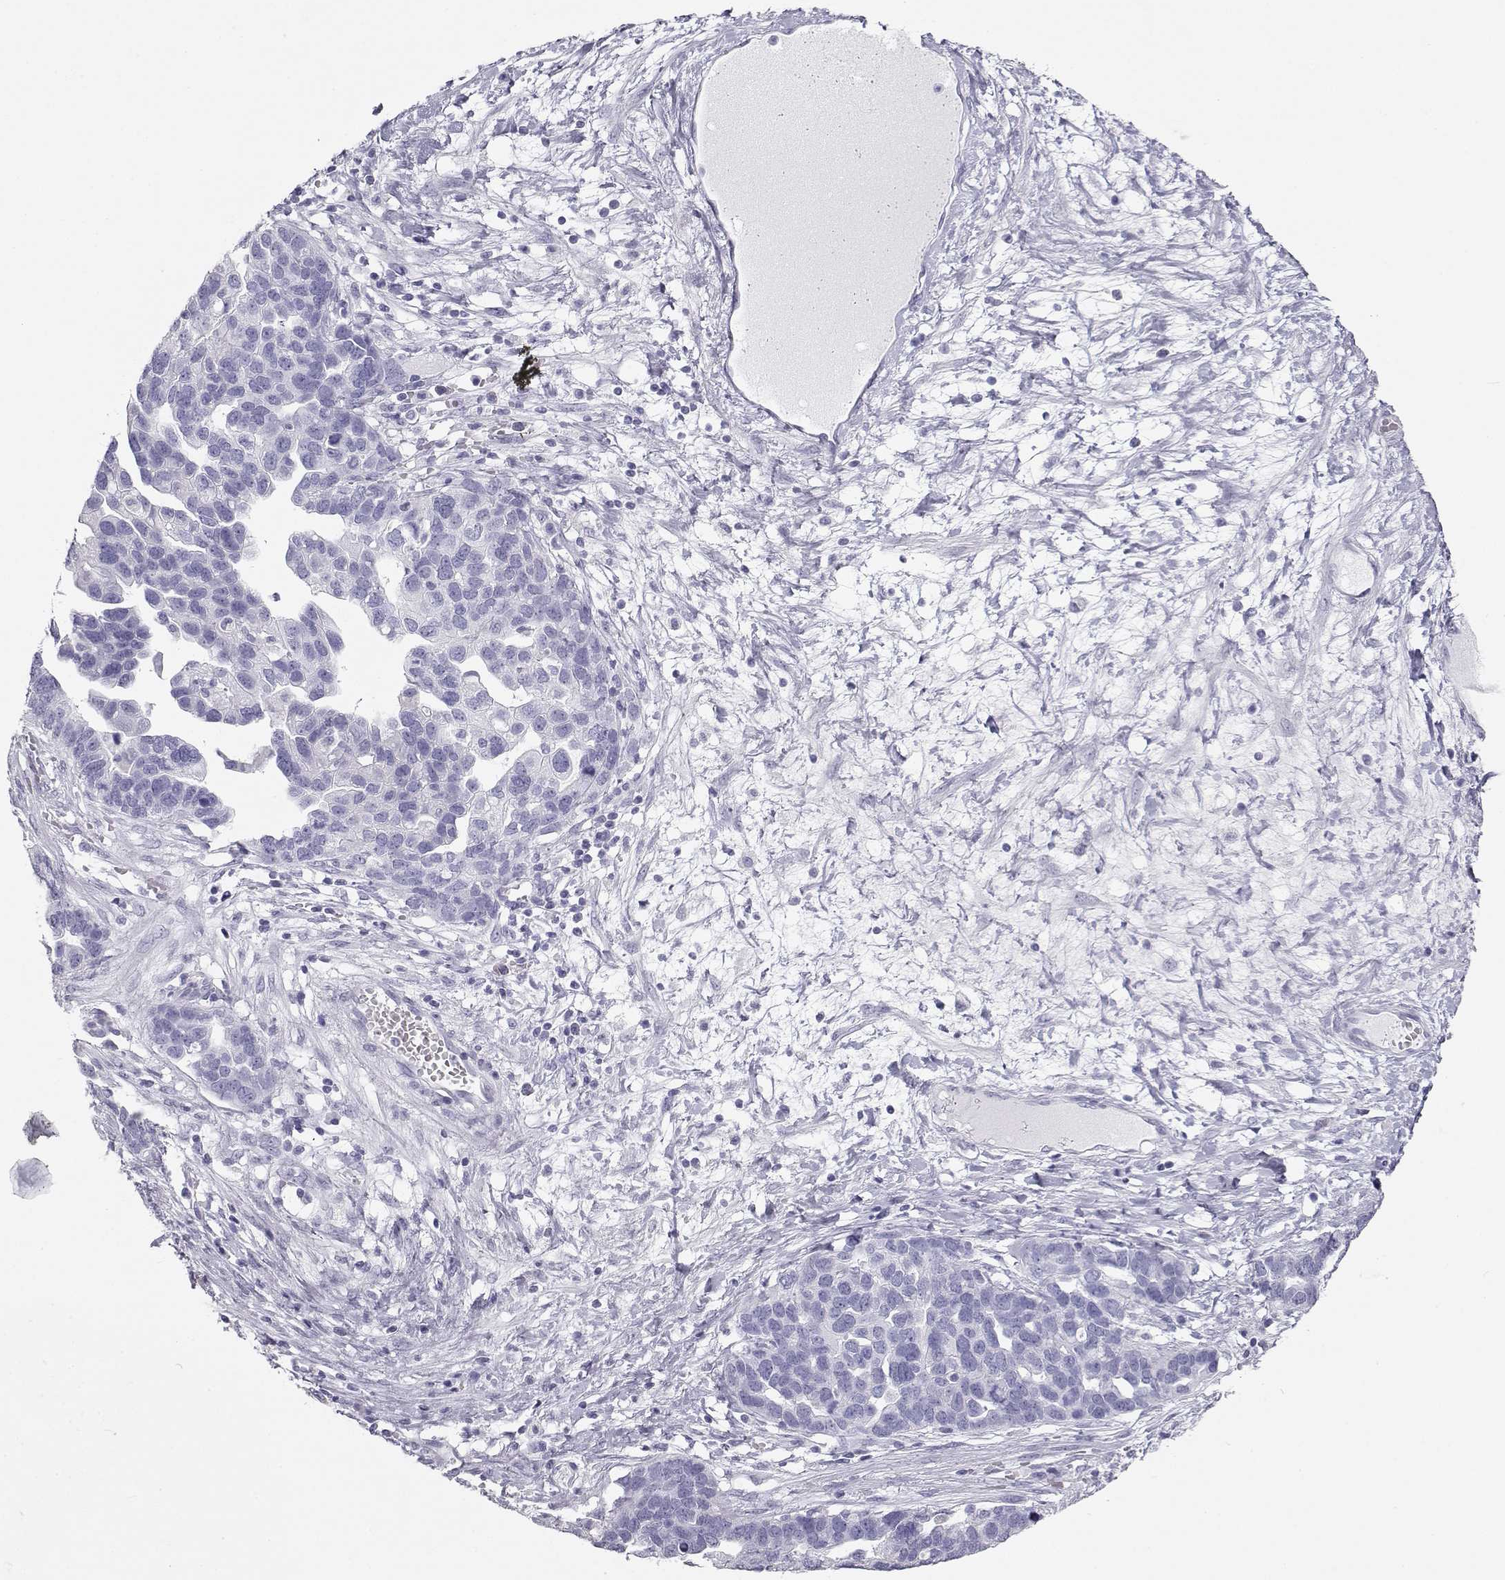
{"staining": {"intensity": "negative", "quantity": "none", "location": "none"}, "tissue": "ovarian cancer", "cell_type": "Tumor cells", "image_type": "cancer", "snomed": [{"axis": "morphology", "description": "Cystadenocarcinoma, serous, NOS"}, {"axis": "topography", "description": "Ovary"}], "caption": "Image shows no significant protein expression in tumor cells of ovarian cancer.", "gene": "TKTL1", "patient": {"sex": "female", "age": 54}}